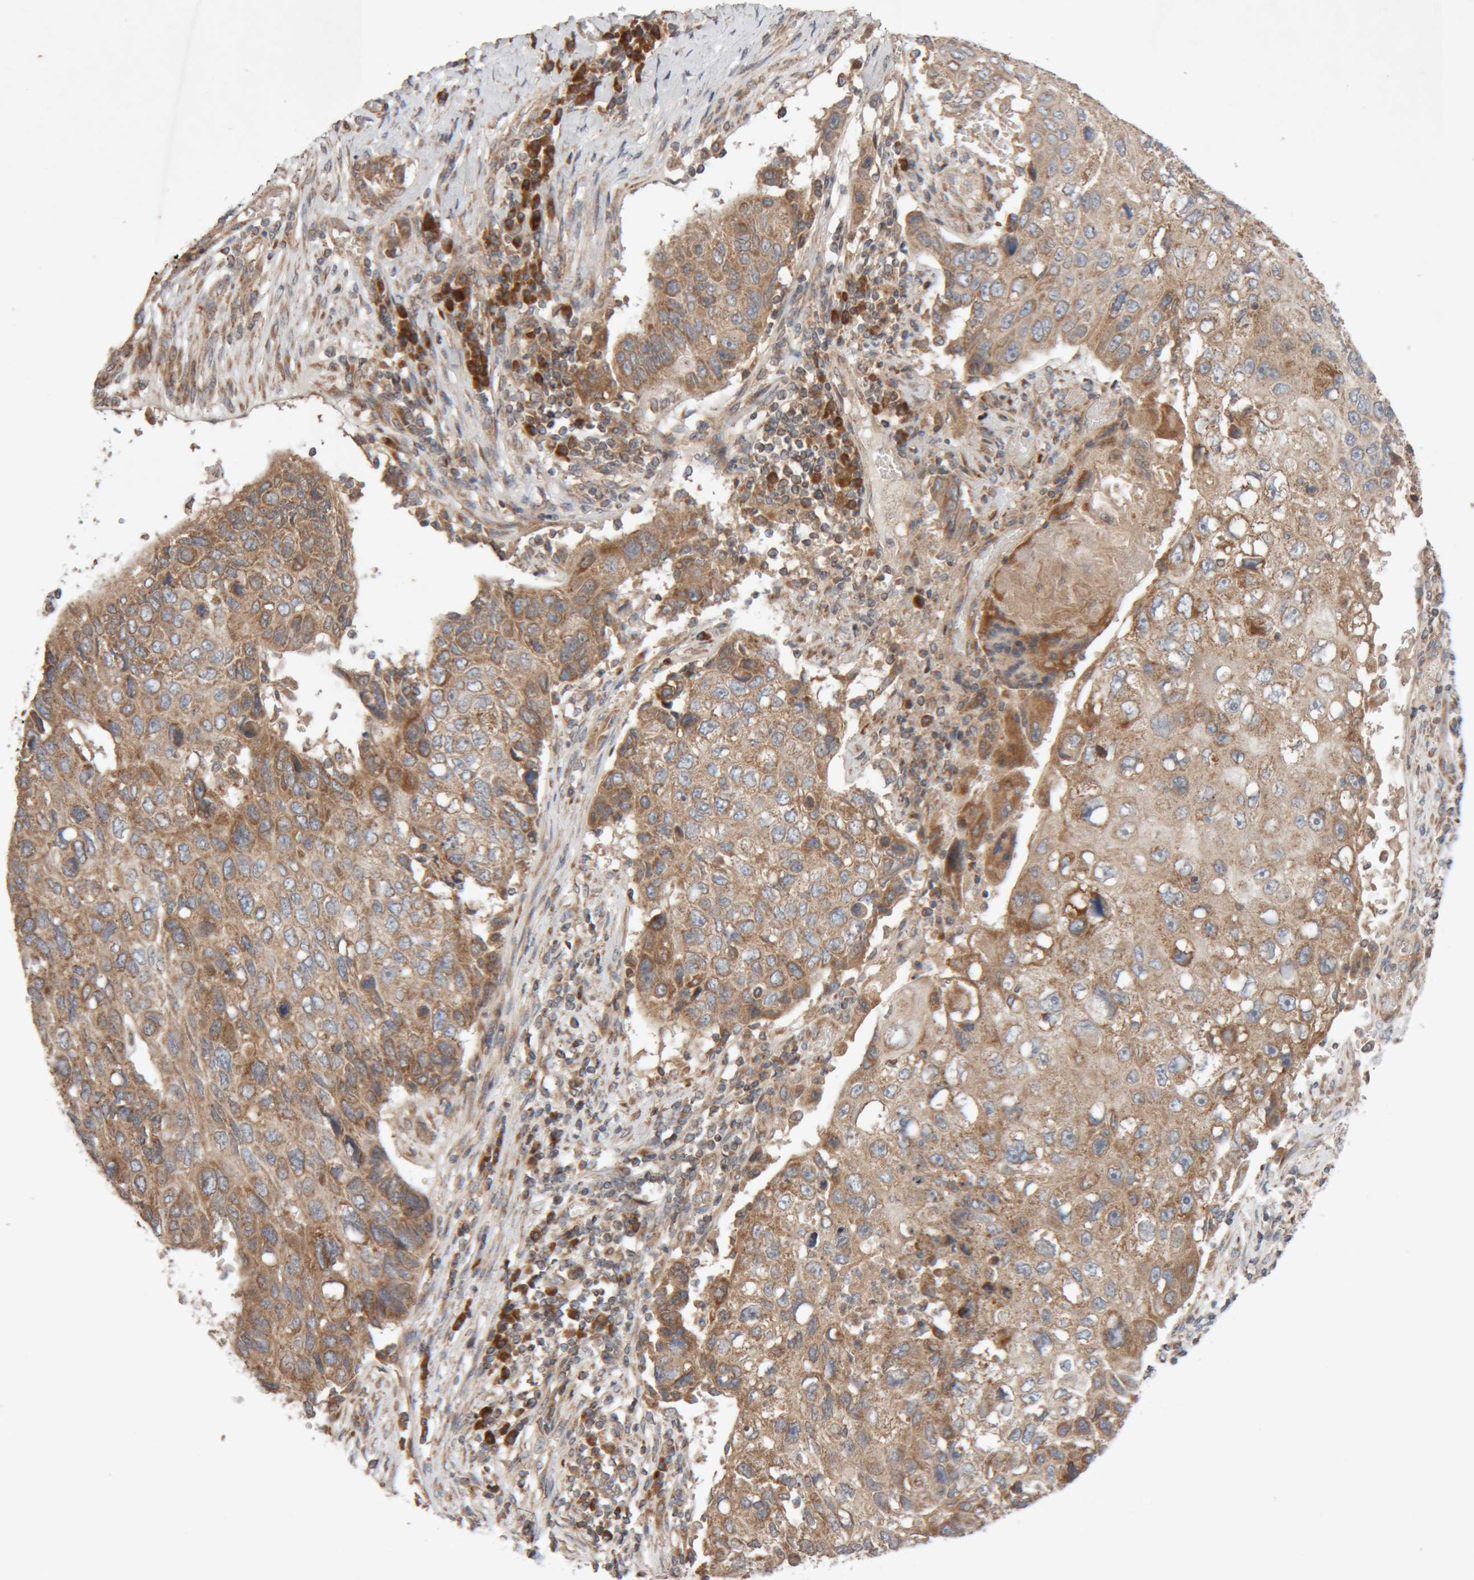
{"staining": {"intensity": "moderate", "quantity": ">75%", "location": "cytoplasmic/membranous"}, "tissue": "lung cancer", "cell_type": "Tumor cells", "image_type": "cancer", "snomed": [{"axis": "morphology", "description": "Squamous cell carcinoma, NOS"}, {"axis": "topography", "description": "Lung"}], "caption": "Protein staining of lung cancer tissue shows moderate cytoplasmic/membranous staining in about >75% of tumor cells.", "gene": "KIF21B", "patient": {"sex": "male", "age": 61}}